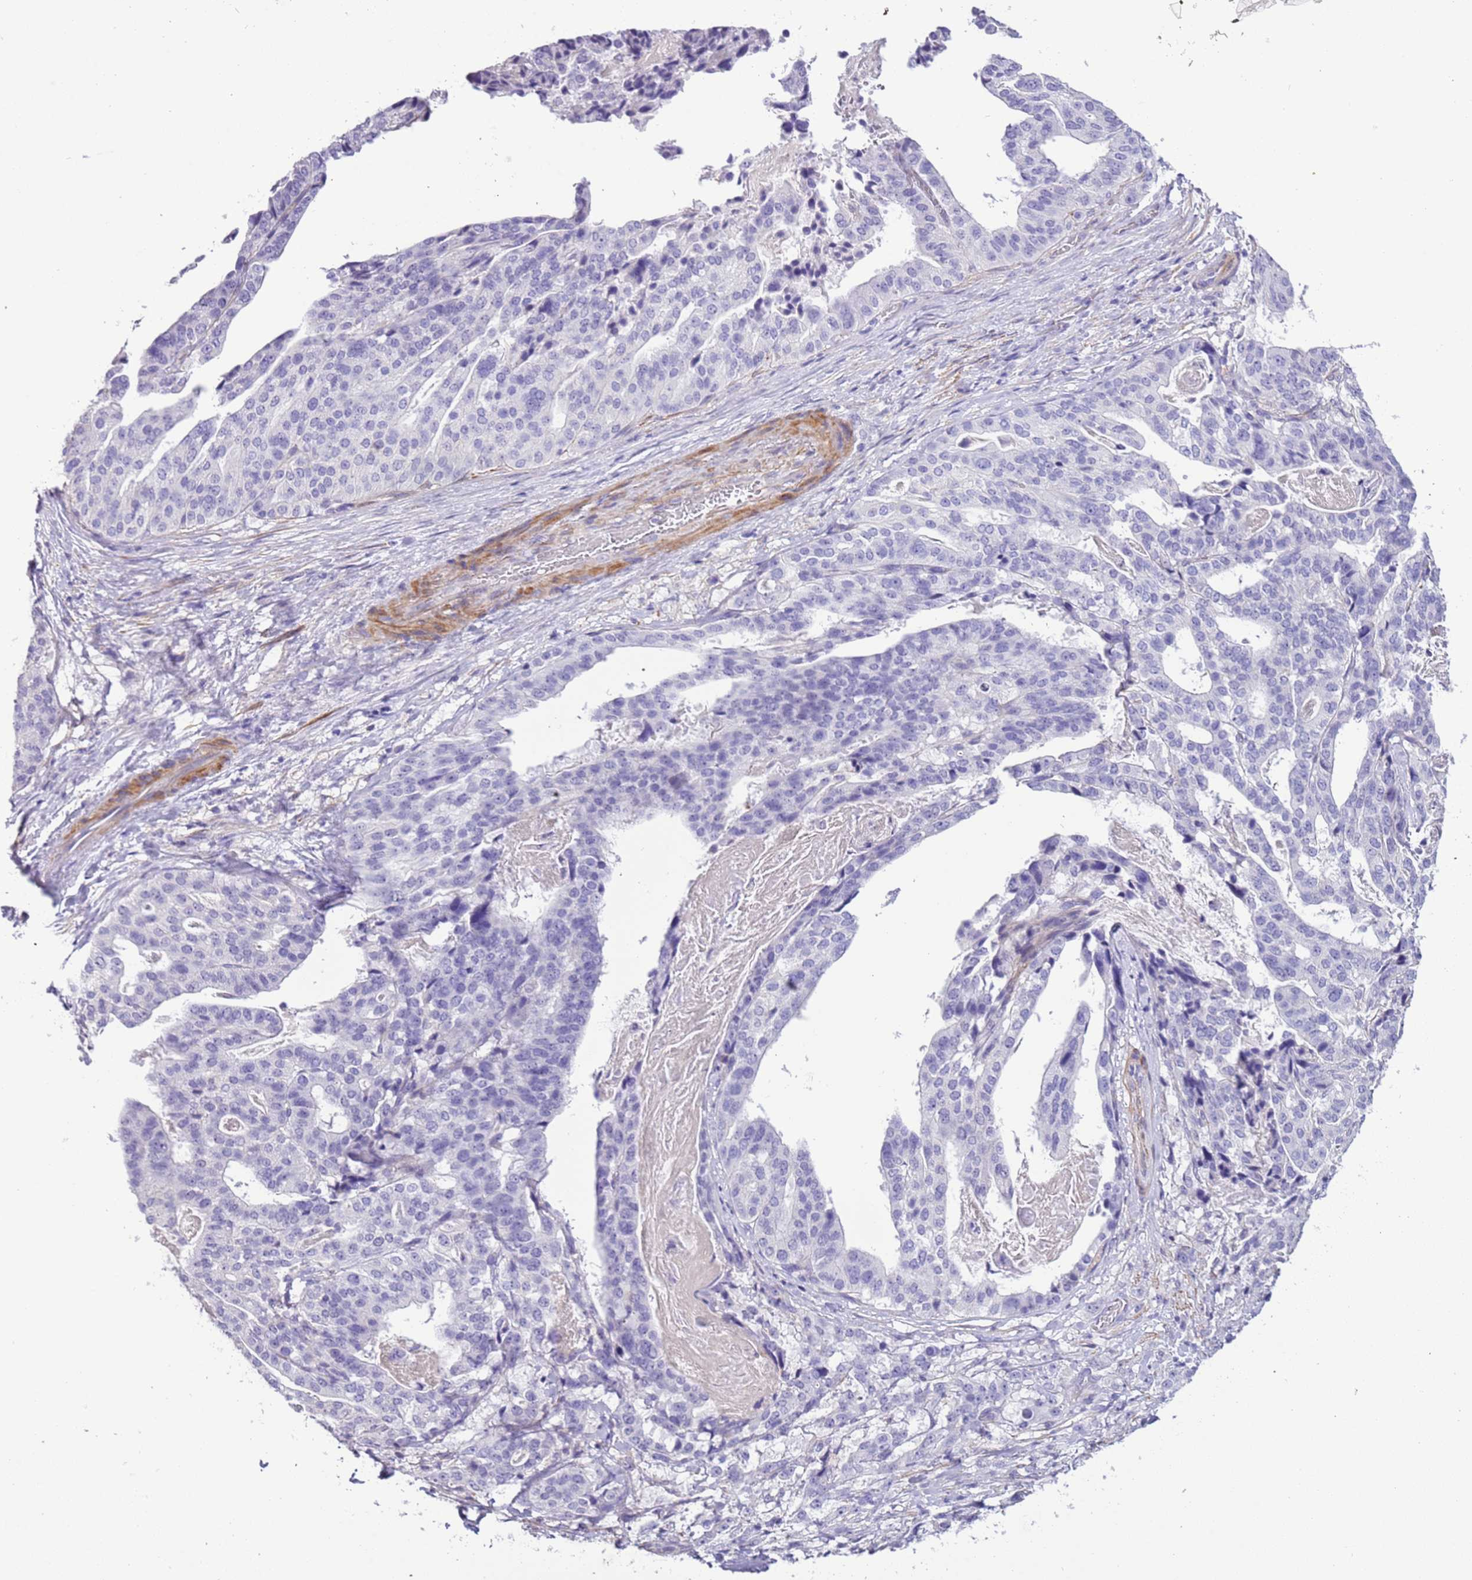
{"staining": {"intensity": "negative", "quantity": "none", "location": "none"}, "tissue": "stomach cancer", "cell_type": "Tumor cells", "image_type": "cancer", "snomed": [{"axis": "morphology", "description": "Adenocarcinoma, NOS"}, {"axis": "topography", "description": "Stomach"}], "caption": "There is no significant staining in tumor cells of adenocarcinoma (stomach).", "gene": "PCGF2", "patient": {"sex": "male", "age": 48}}